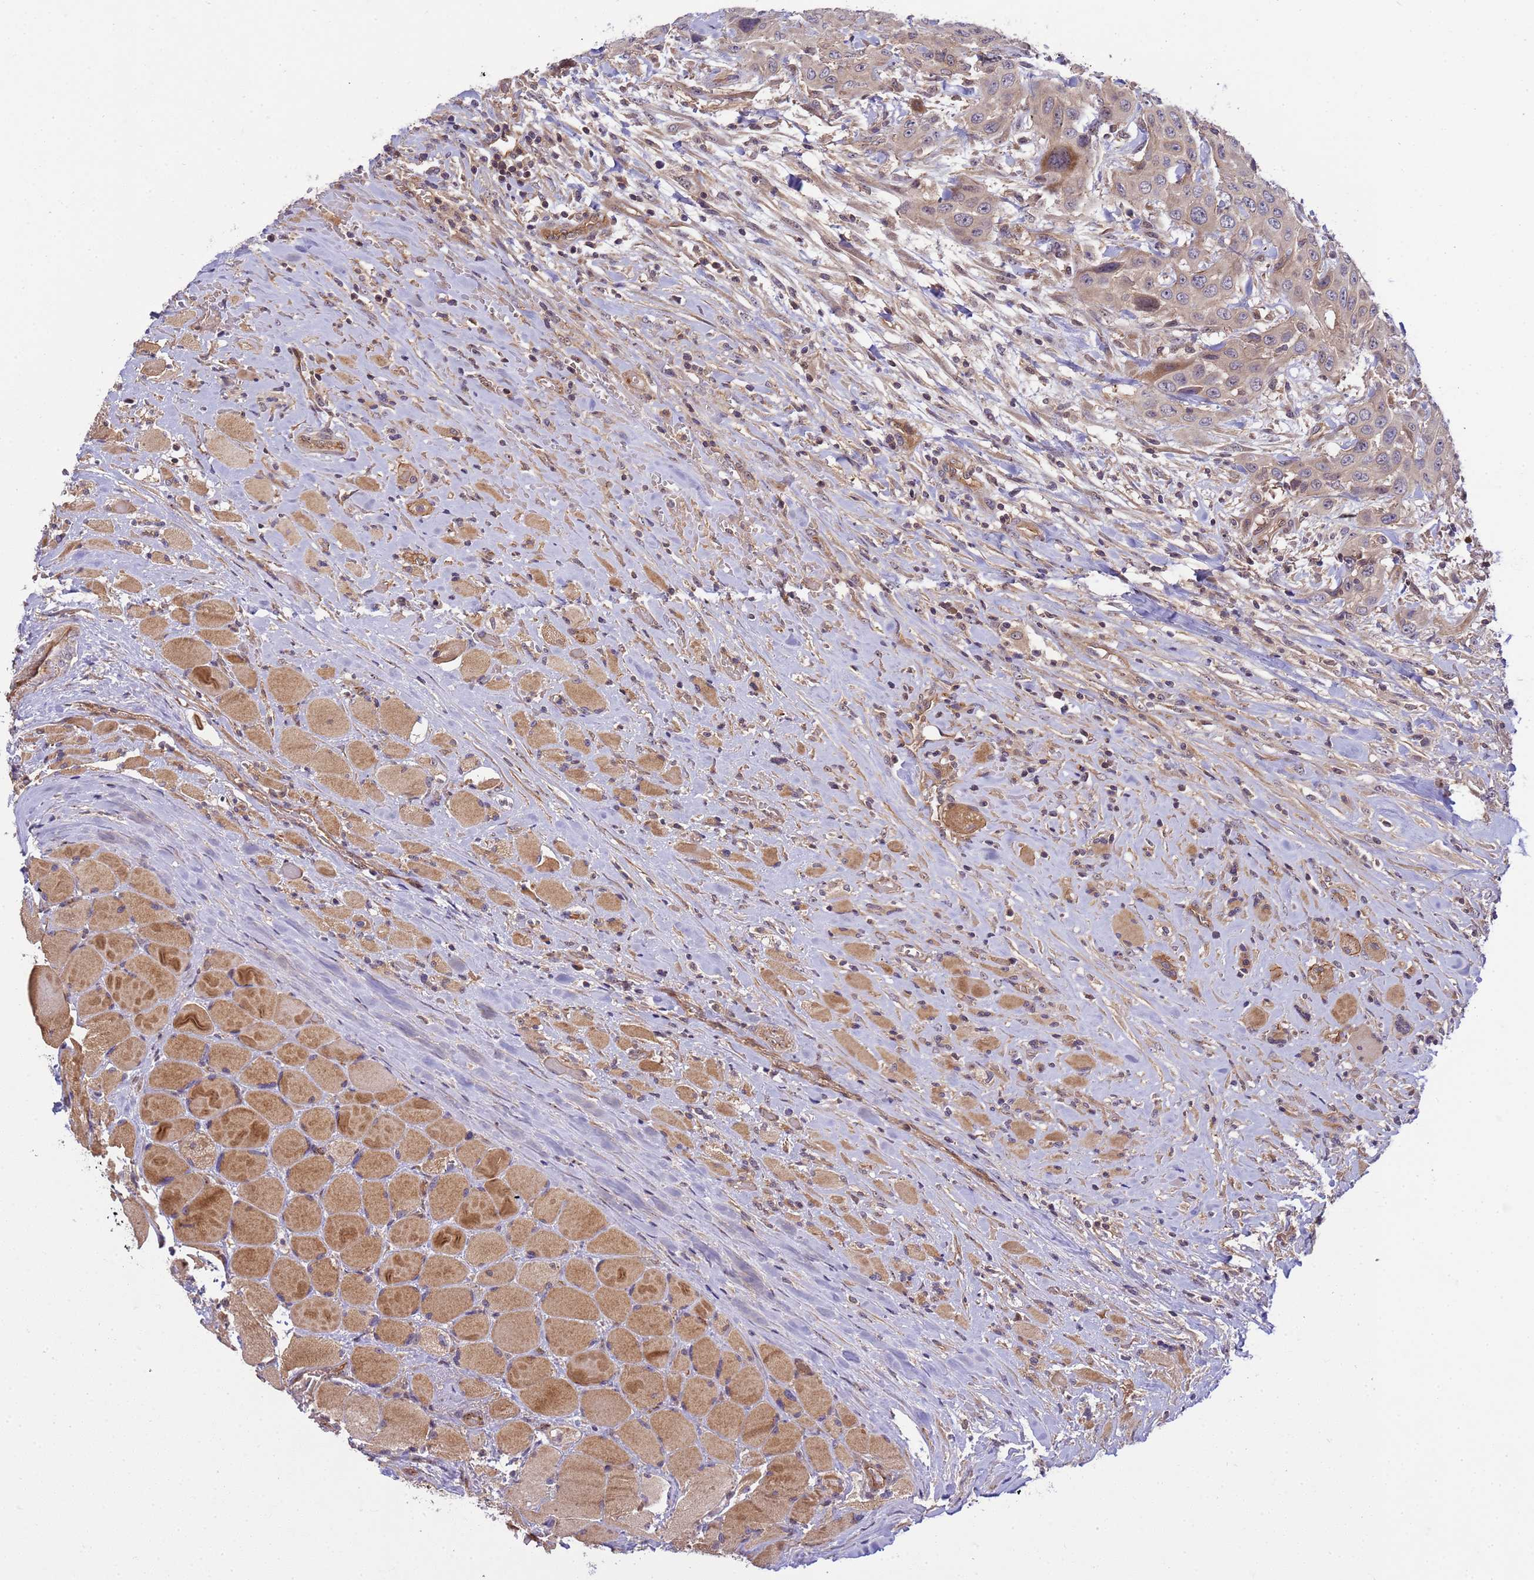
{"staining": {"intensity": "moderate", "quantity": "25%-75%", "location": "cytoplasmic/membranous"}, "tissue": "head and neck cancer", "cell_type": "Tumor cells", "image_type": "cancer", "snomed": [{"axis": "morphology", "description": "Squamous cell carcinoma, NOS"}, {"axis": "topography", "description": "Head-Neck"}], "caption": "DAB immunohistochemical staining of head and neck cancer (squamous cell carcinoma) reveals moderate cytoplasmic/membranous protein staining in about 25%-75% of tumor cells. Immunohistochemistry stains the protein in brown and the nuclei are stained blue.", "gene": "SMCO3", "patient": {"sex": "male", "age": 81}}